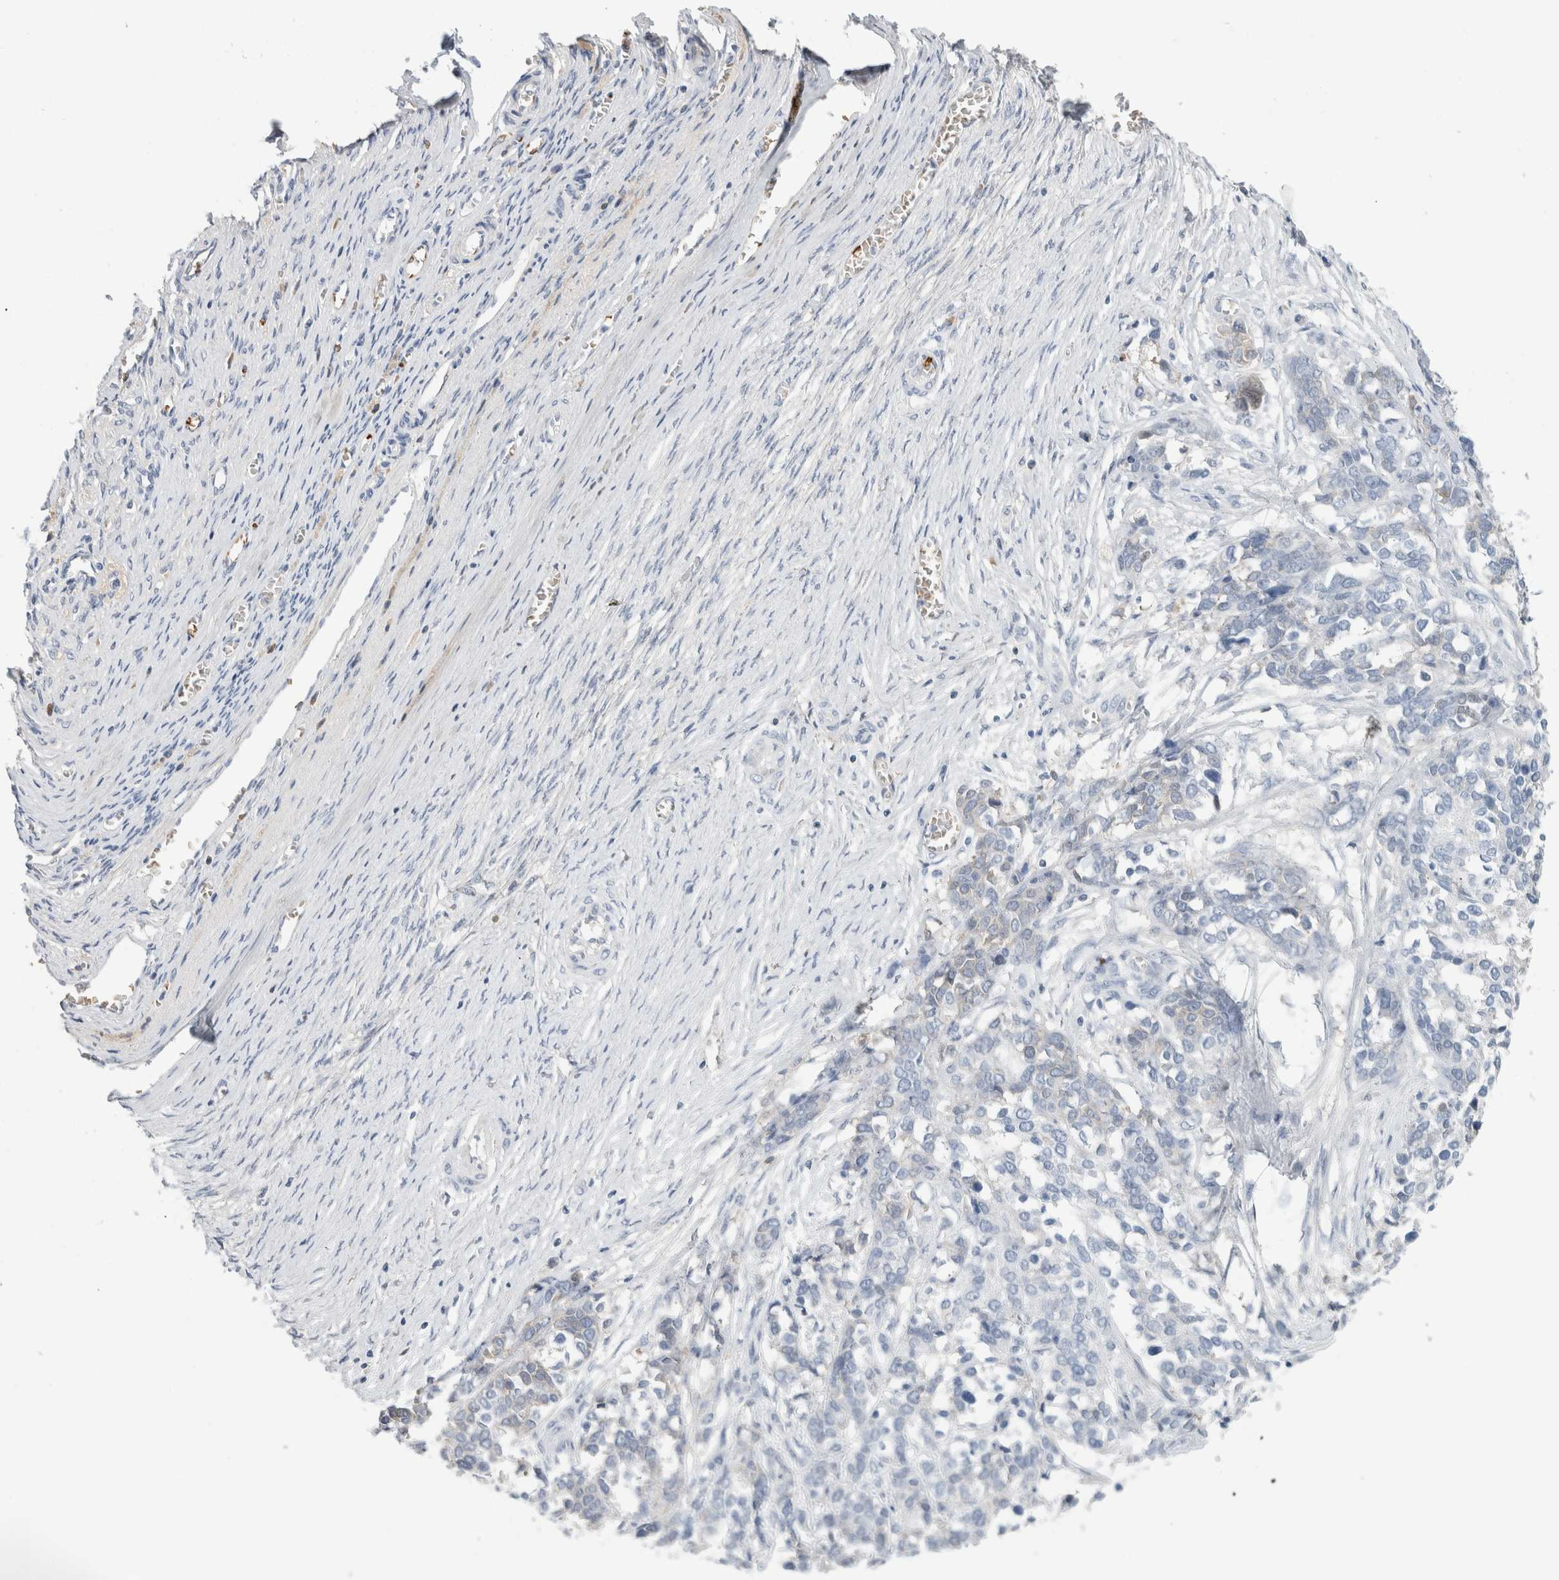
{"staining": {"intensity": "negative", "quantity": "none", "location": "none"}, "tissue": "ovarian cancer", "cell_type": "Tumor cells", "image_type": "cancer", "snomed": [{"axis": "morphology", "description": "Cystadenocarcinoma, serous, NOS"}, {"axis": "topography", "description": "Ovary"}], "caption": "The IHC image has no significant expression in tumor cells of ovarian serous cystadenocarcinoma tissue.", "gene": "CA1", "patient": {"sex": "female", "age": 44}}